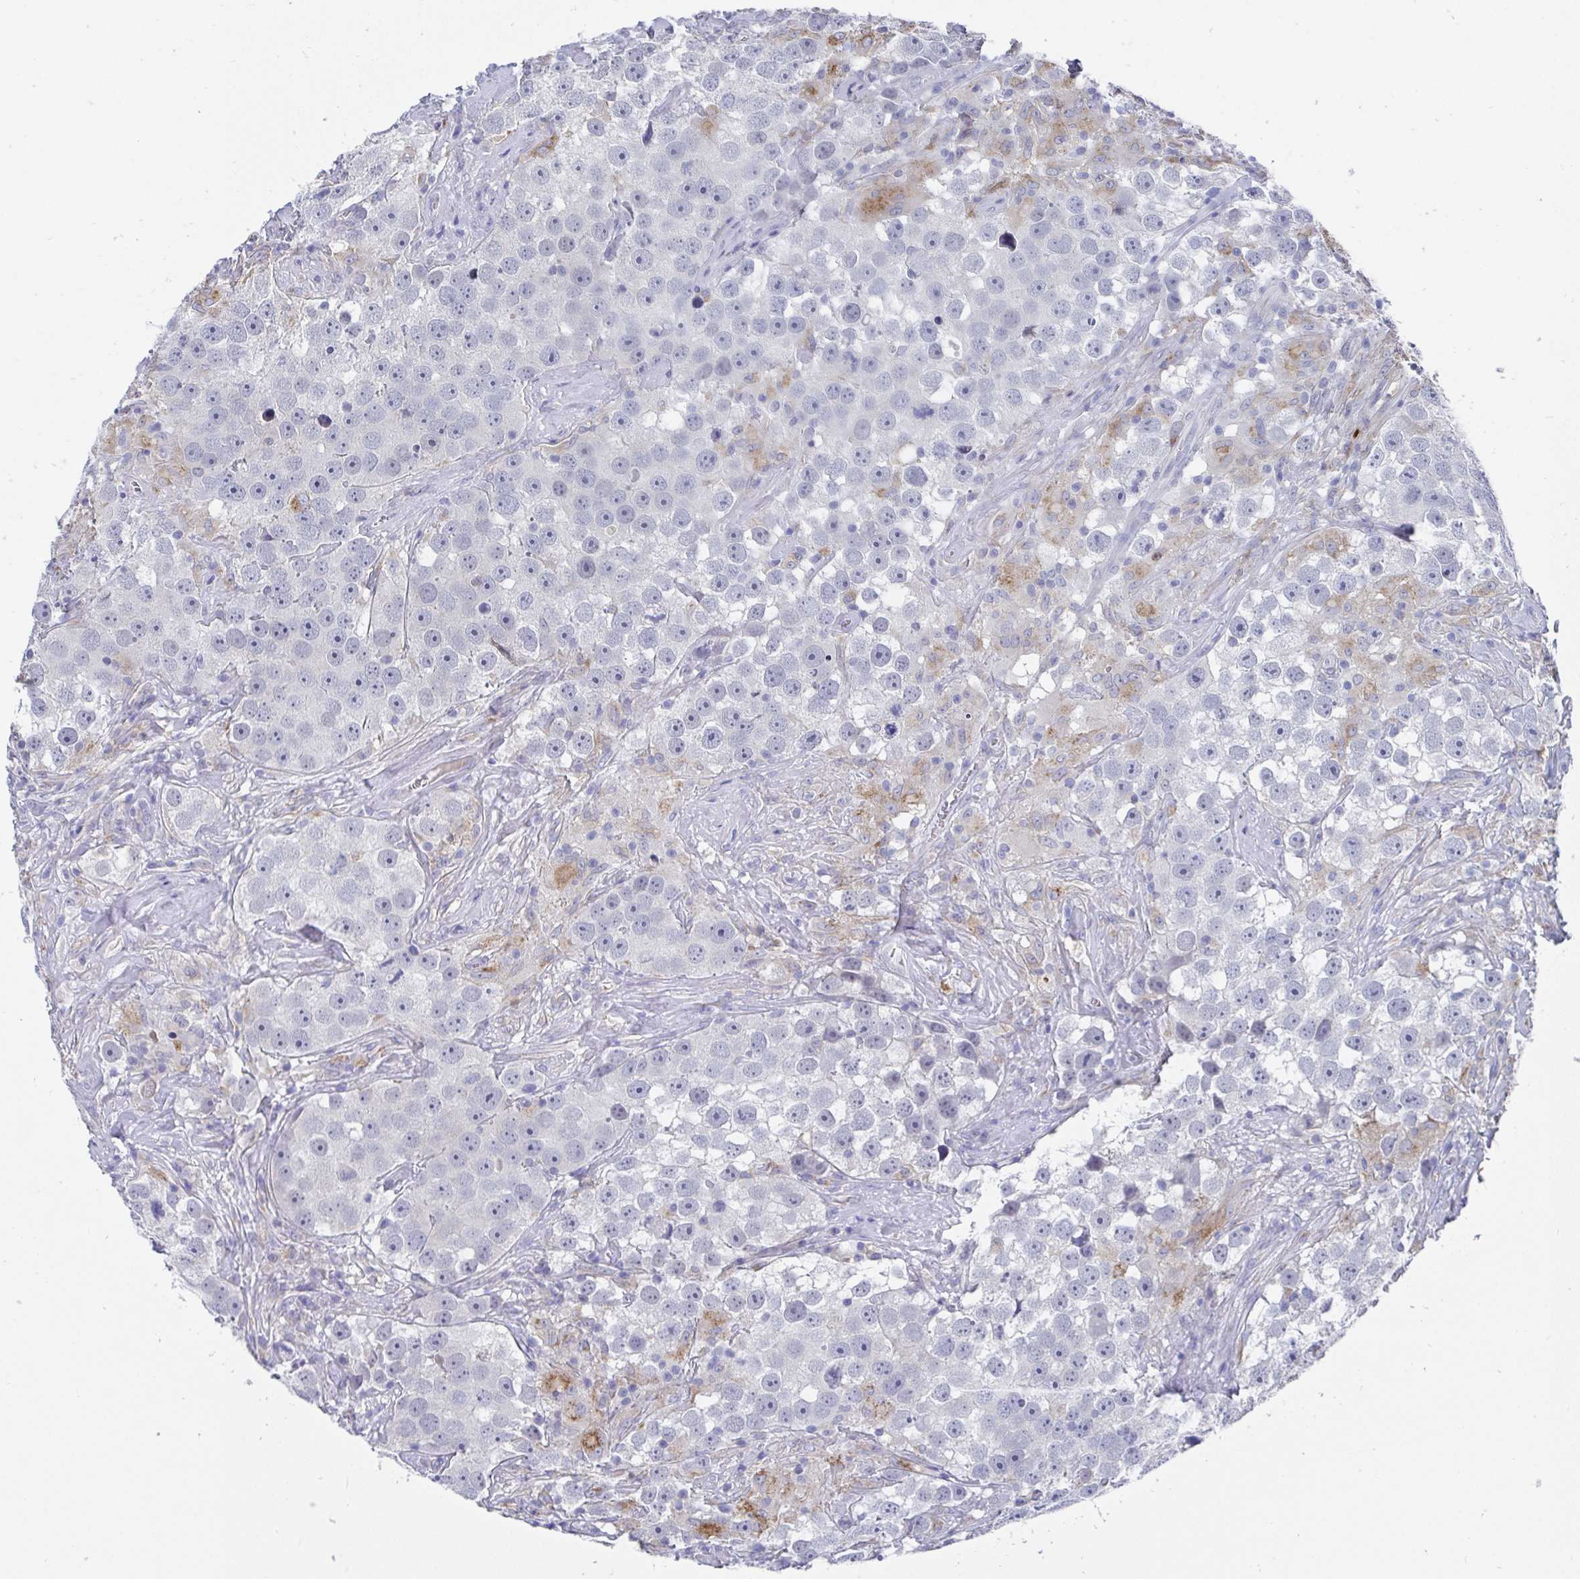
{"staining": {"intensity": "negative", "quantity": "none", "location": "none"}, "tissue": "testis cancer", "cell_type": "Tumor cells", "image_type": "cancer", "snomed": [{"axis": "morphology", "description": "Seminoma, NOS"}, {"axis": "topography", "description": "Testis"}], "caption": "Immunohistochemistry photomicrograph of human testis seminoma stained for a protein (brown), which displays no positivity in tumor cells.", "gene": "TAS2R39", "patient": {"sex": "male", "age": 49}}